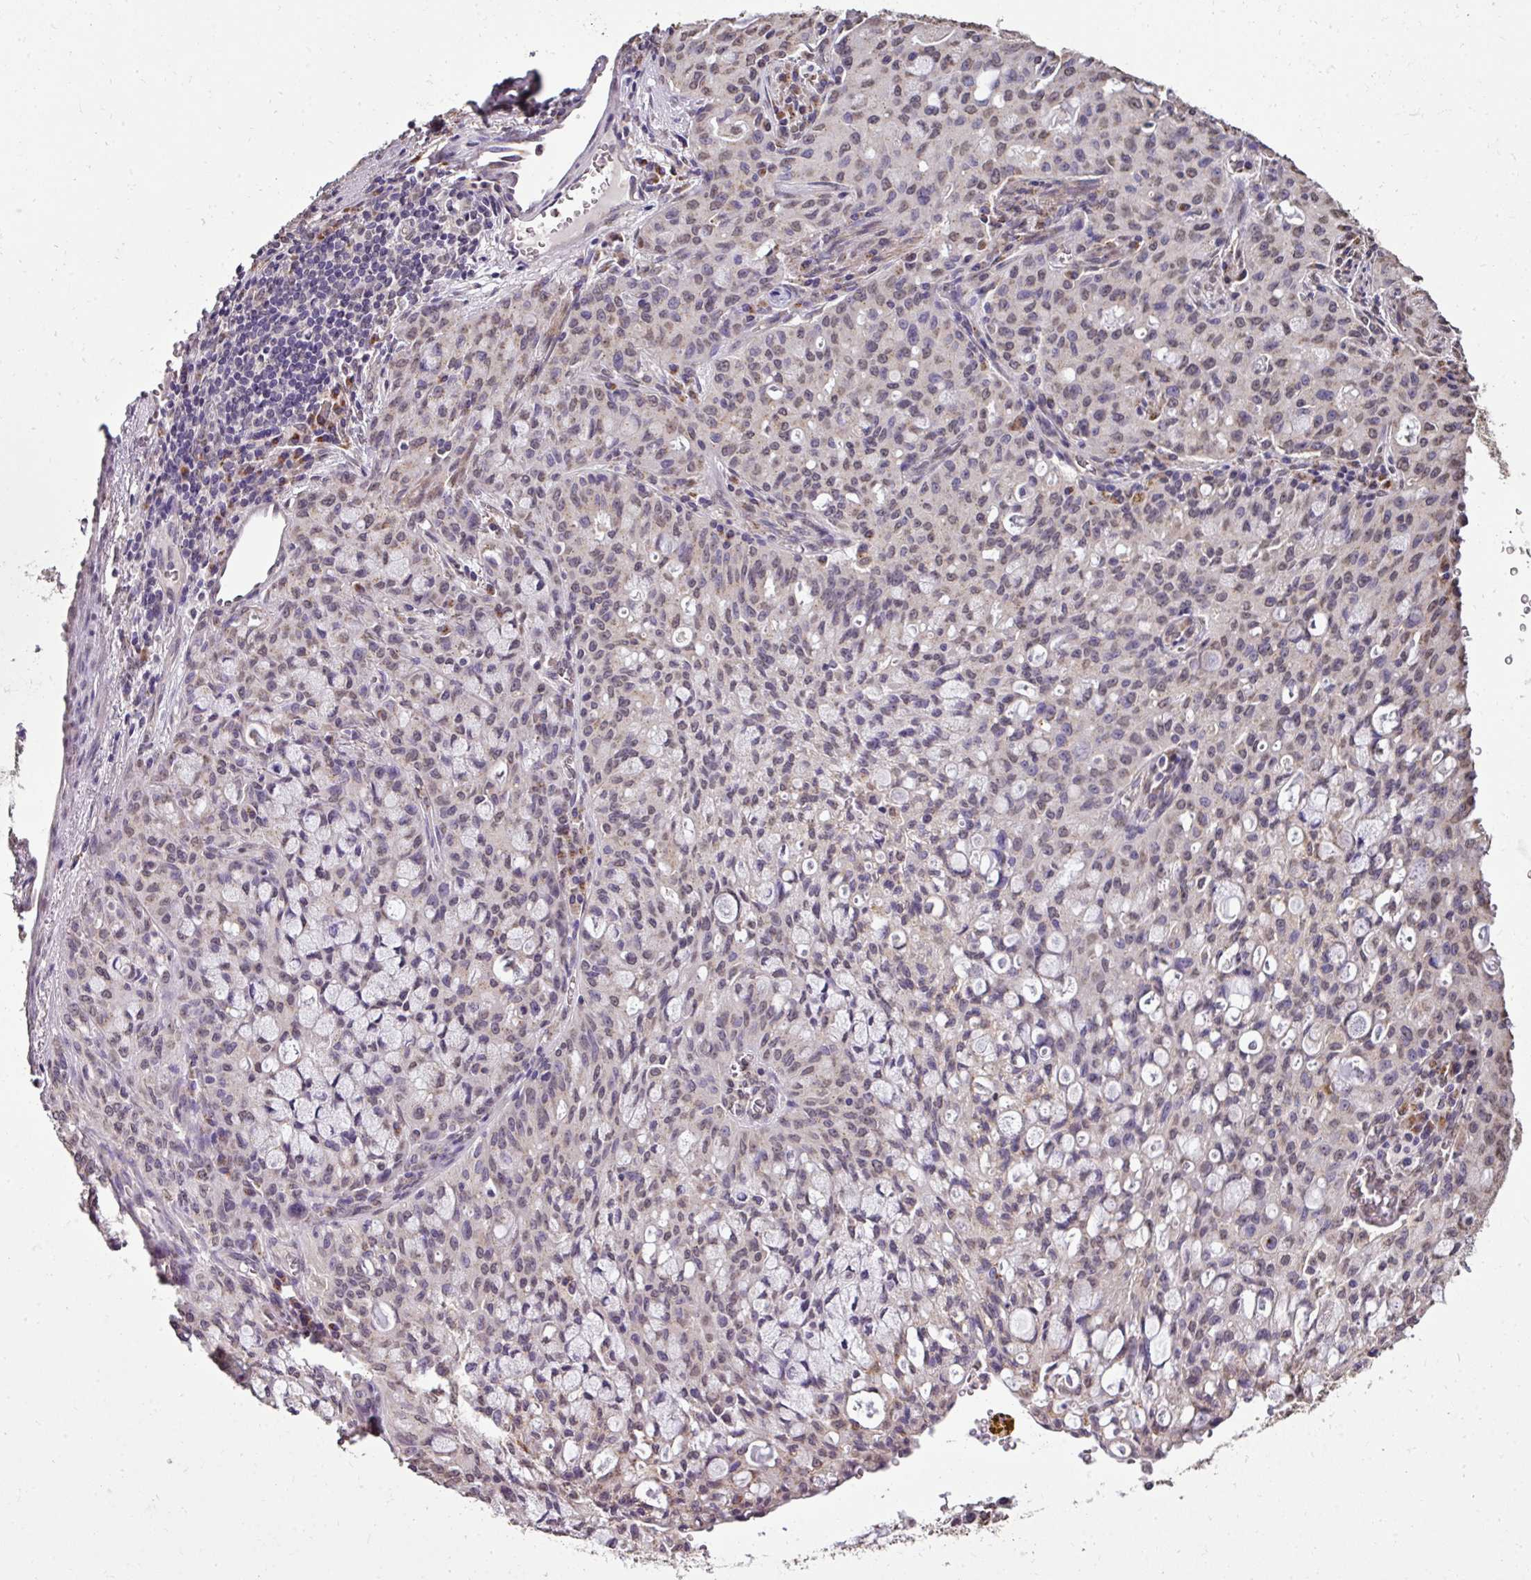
{"staining": {"intensity": "weak", "quantity": "<25%", "location": "nuclear"}, "tissue": "lung cancer", "cell_type": "Tumor cells", "image_type": "cancer", "snomed": [{"axis": "morphology", "description": "Adenocarcinoma, NOS"}, {"axis": "topography", "description": "Lung"}], "caption": "Histopathology image shows no protein positivity in tumor cells of adenocarcinoma (lung) tissue.", "gene": "JPH2", "patient": {"sex": "female", "age": 44}}